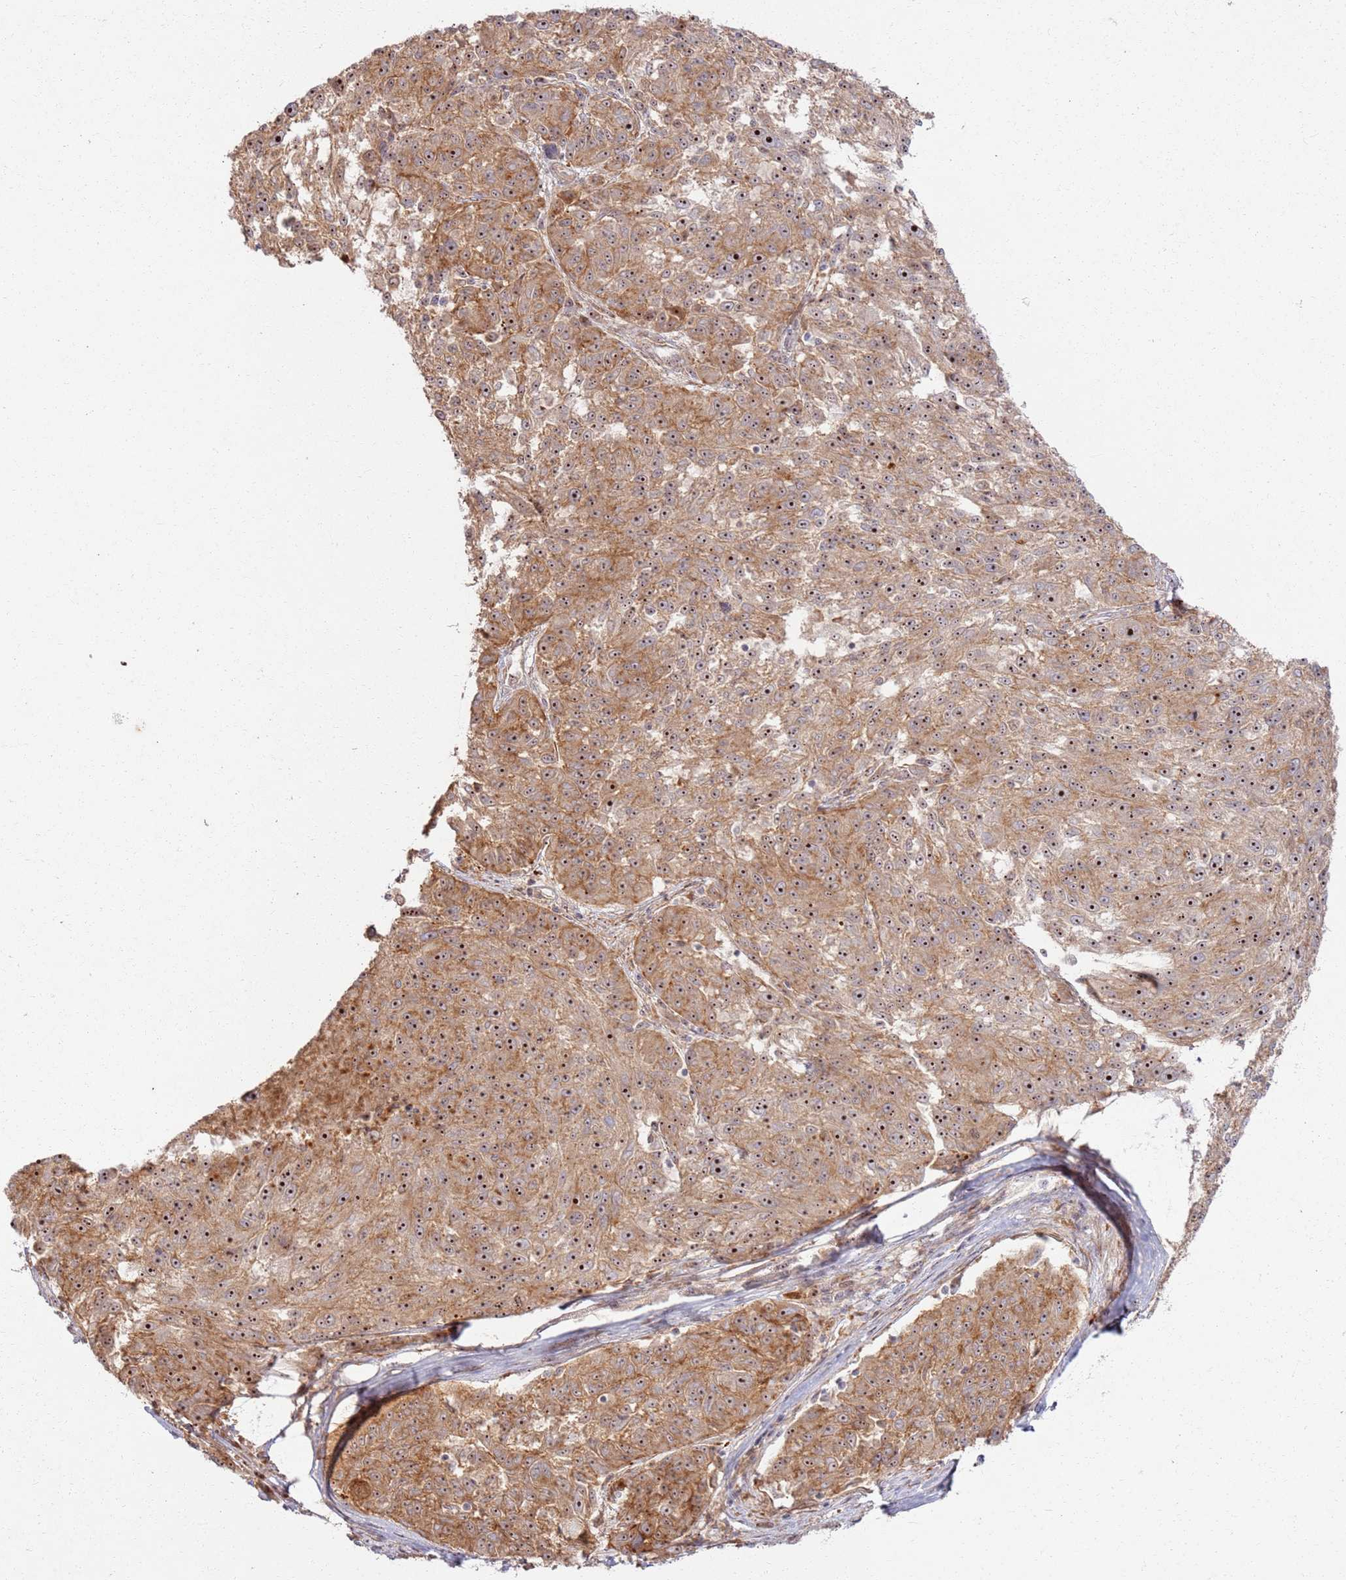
{"staining": {"intensity": "moderate", "quantity": ">75%", "location": "cytoplasmic/membranous,nuclear"}, "tissue": "melanoma", "cell_type": "Tumor cells", "image_type": "cancer", "snomed": [{"axis": "morphology", "description": "Malignant melanoma, NOS"}, {"axis": "topography", "description": "Skin"}], "caption": "DAB (3,3'-diaminobenzidine) immunohistochemical staining of human melanoma shows moderate cytoplasmic/membranous and nuclear protein staining in about >75% of tumor cells.", "gene": "CNPY1", "patient": {"sex": "male", "age": 53}}